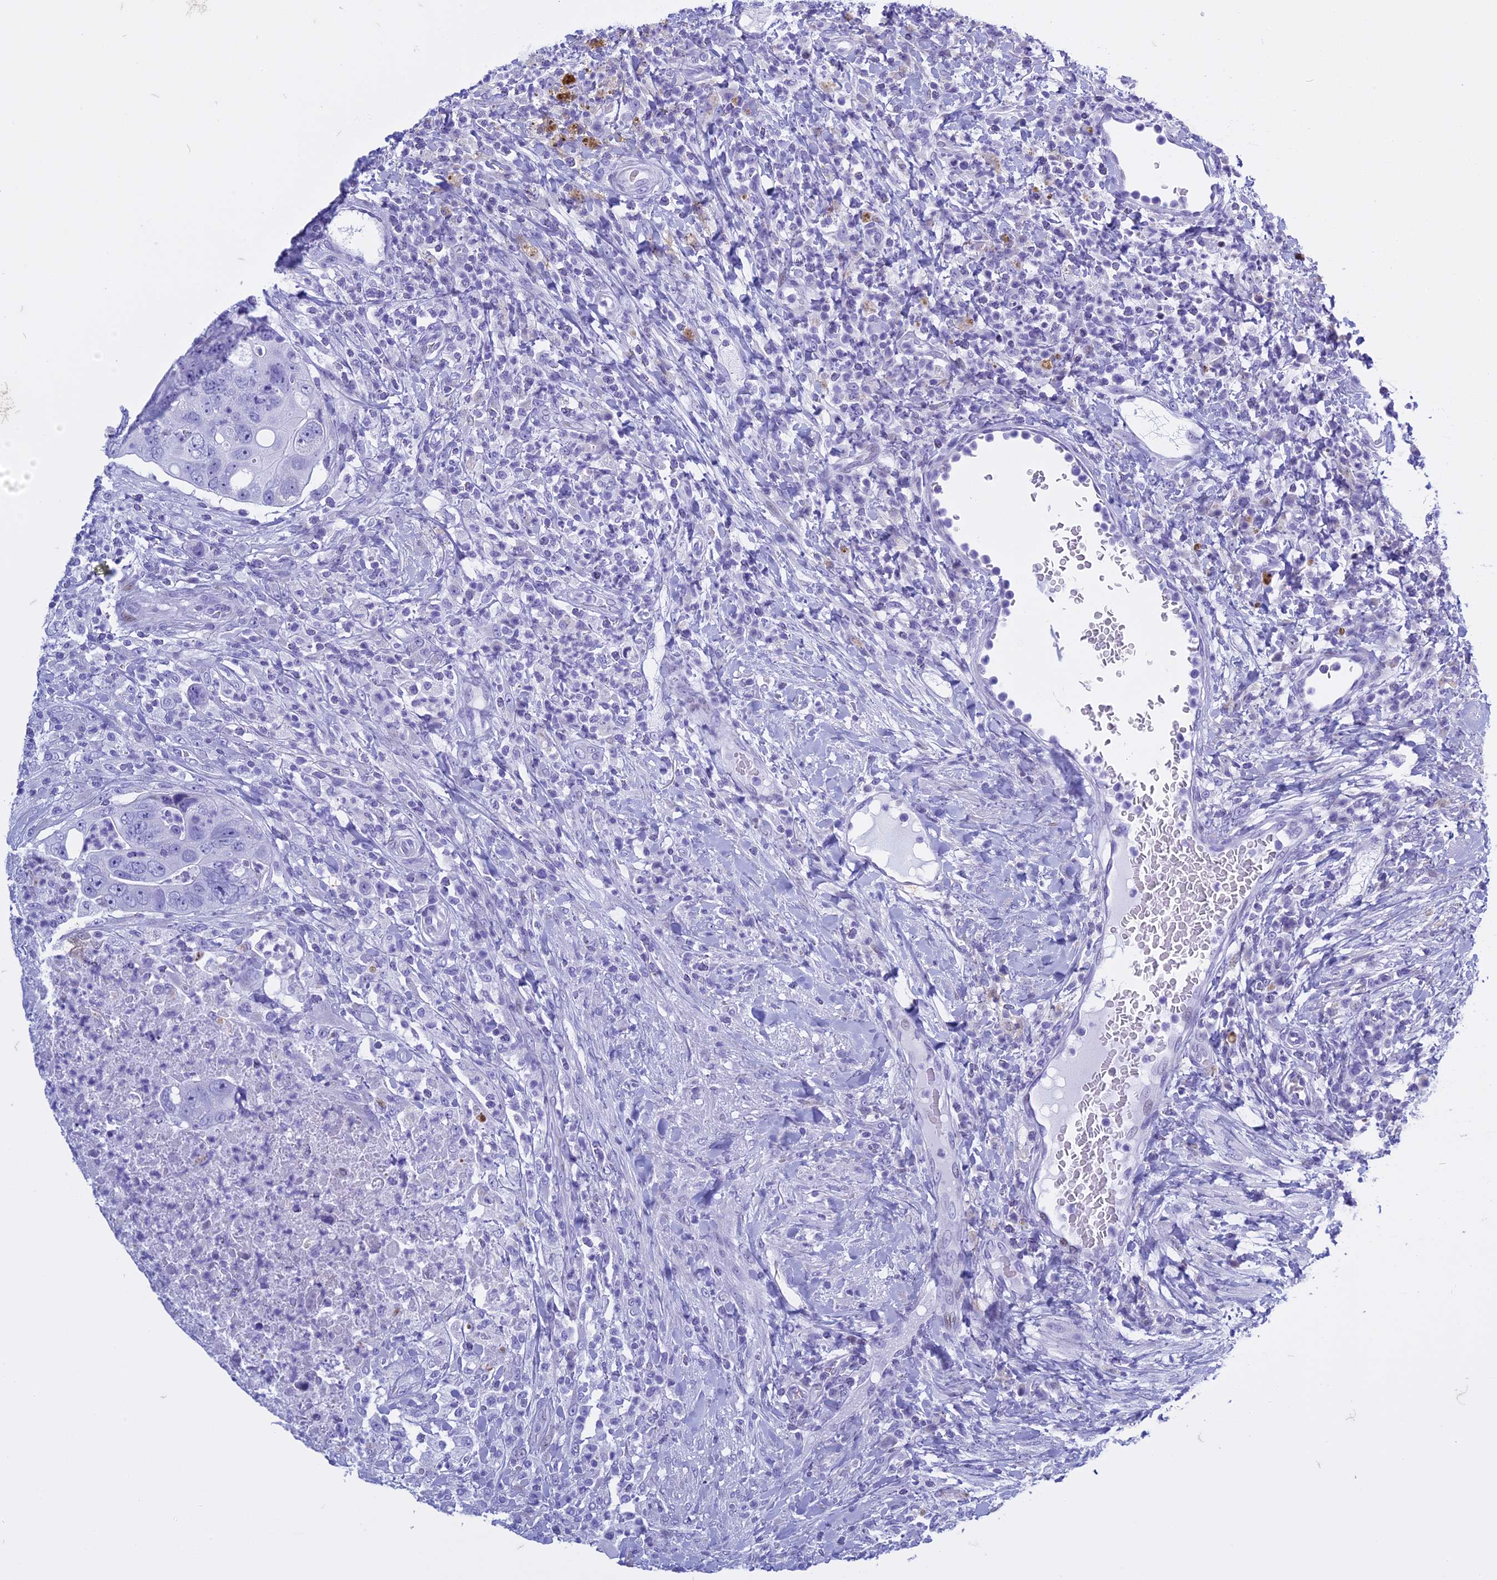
{"staining": {"intensity": "negative", "quantity": "none", "location": "none"}, "tissue": "colorectal cancer", "cell_type": "Tumor cells", "image_type": "cancer", "snomed": [{"axis": "morphology", "description": "Adenocarcinoma, NOS"}, {"axis": "topography", "description": "Rectum"}], "caption": "Micrograph shows no protein expression in tumor cells of colorectal cancer (adenocarcinoma) tissue.", "gene": "KCTD21", "patient": {"sex": "male", "age": 59}}